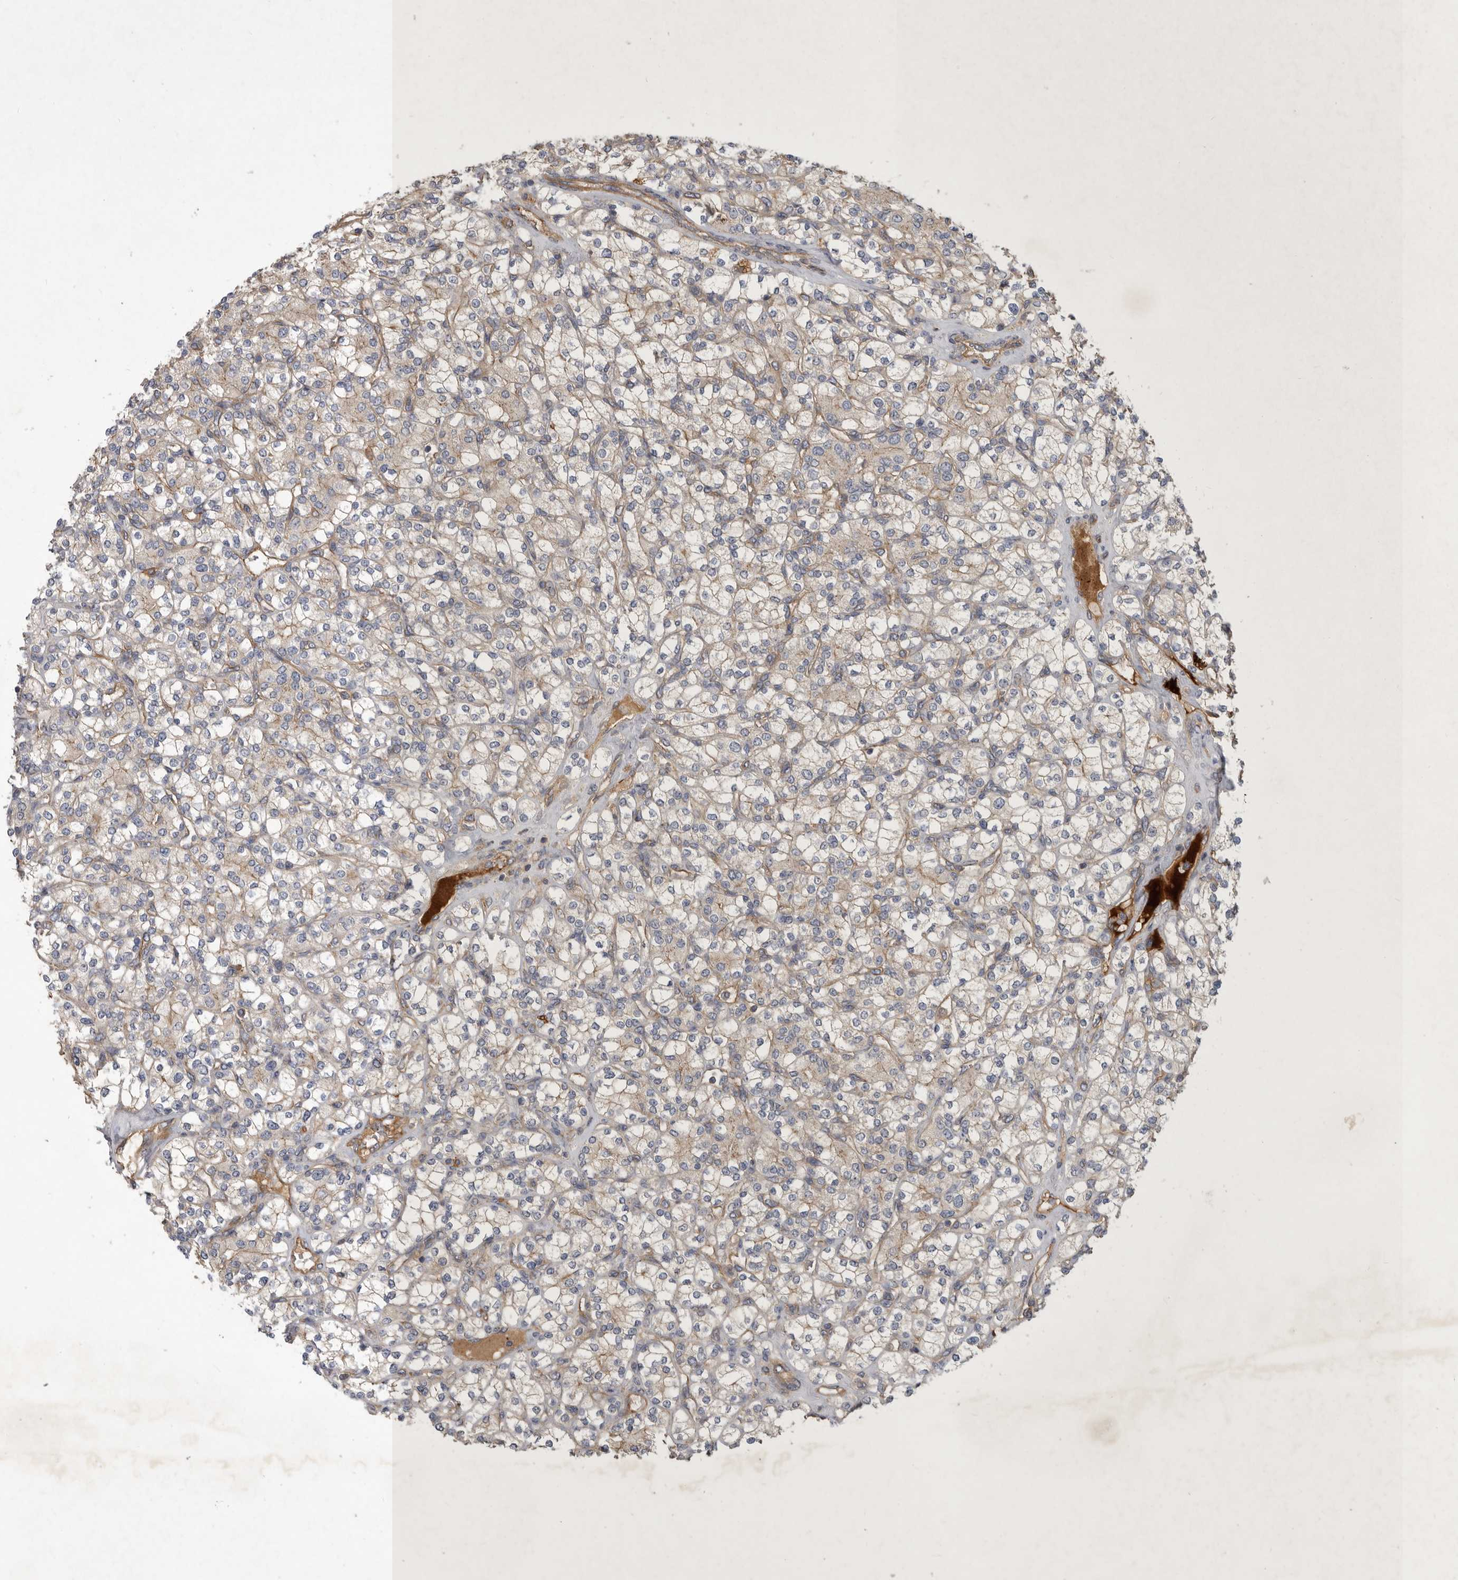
{"staining": {"intensity": "weak", "quantity": "<25%", "location": "cytoplasmic/membranous"}, "tissue": "renal cancer", "cell_type": "Tumor cells", "image_type": "cancer", "snomed": [{"axis": "morphology", "description": "Adenocarcinoma, NOS"}, {"axis": "topography", "description": "Kidney"}], "caption": "Immunohistochemistry (IHC) of human renal cancer exhibits no staining in tumor cells.", "gene": "MLPH", "patient": {"sex": "male", "age": 77}}